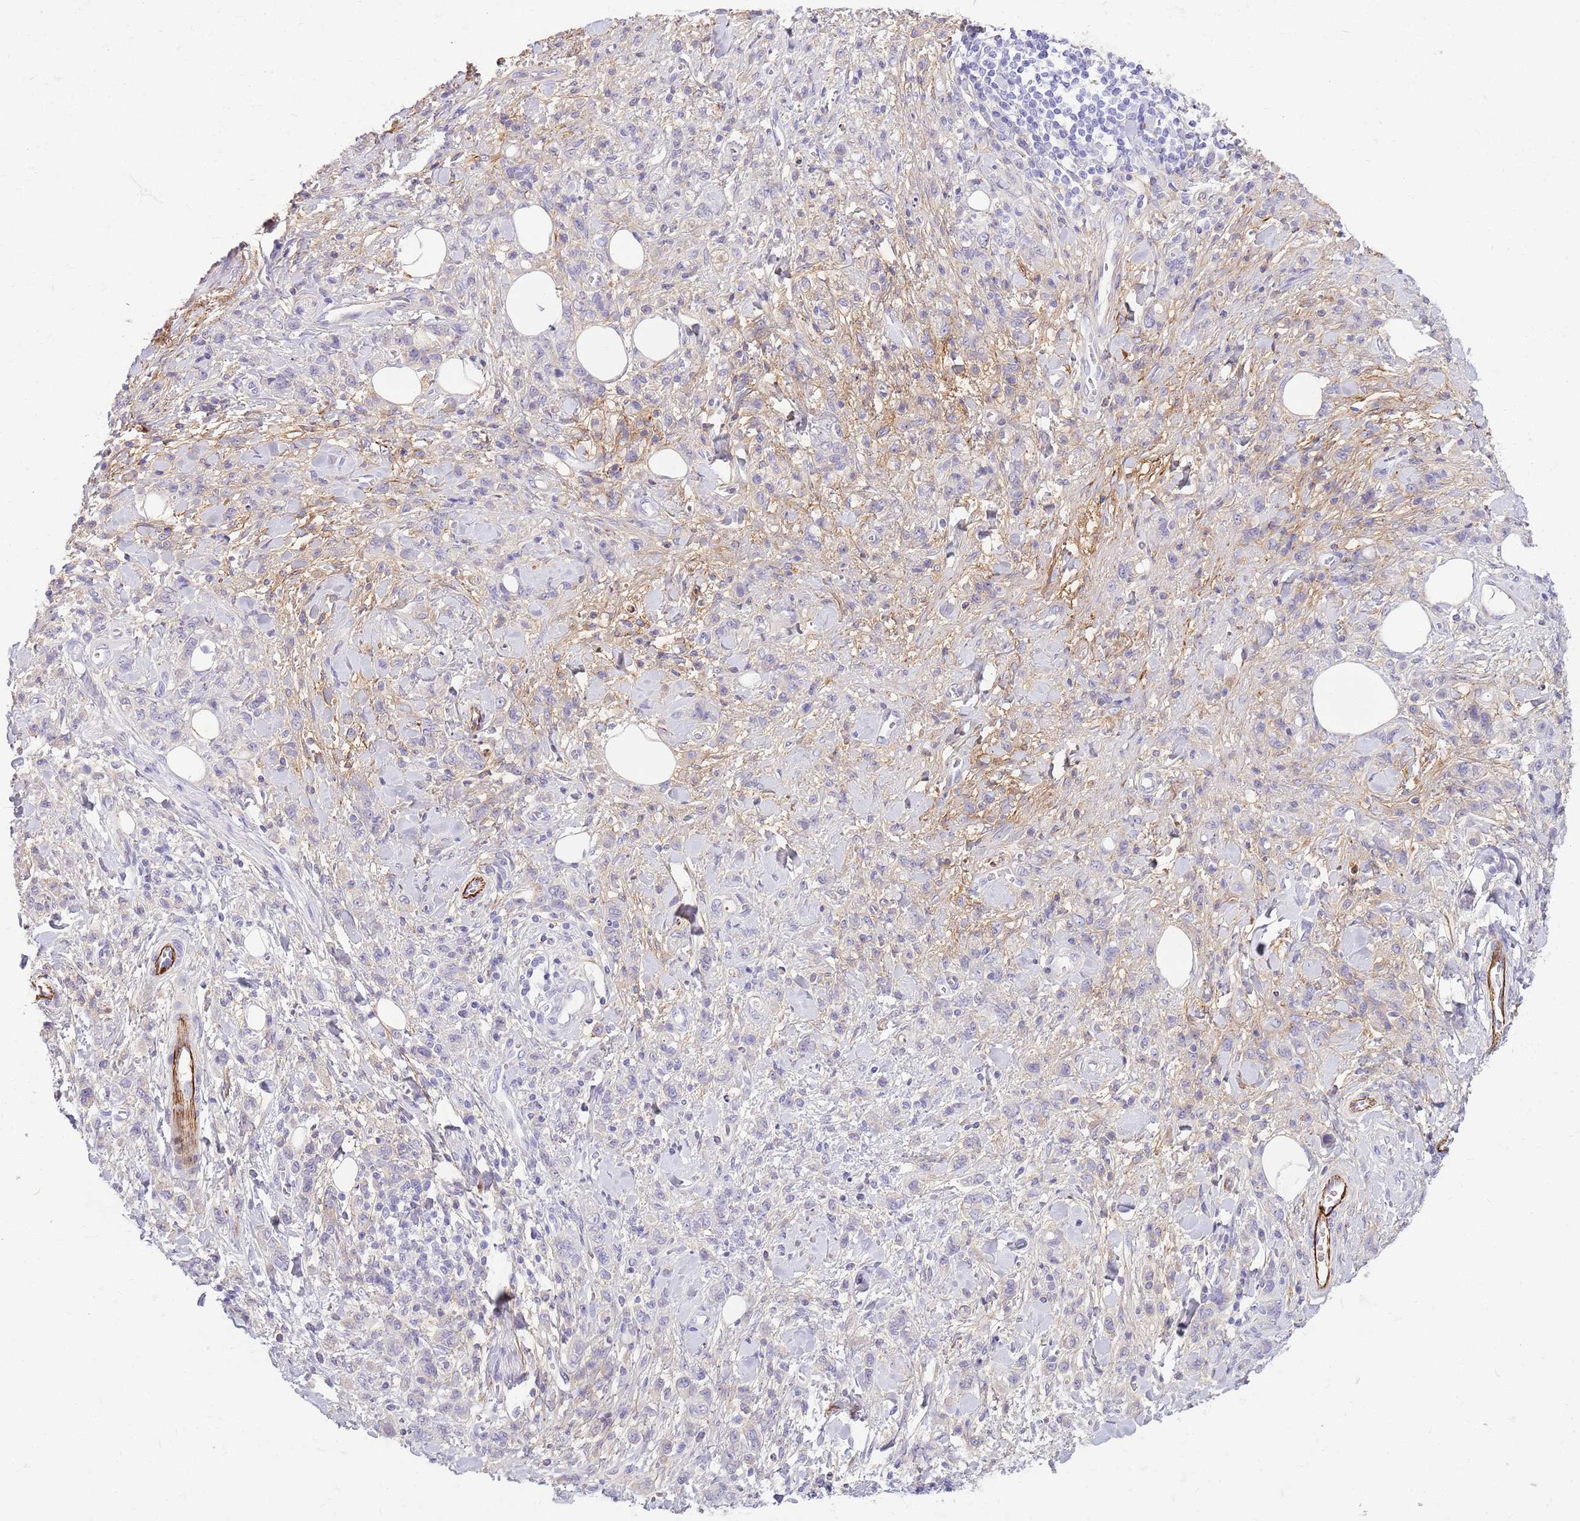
{"staining": {"intensity": "negative", "quantity": "none", "location": "none"}, "tissue": "stomach cancer", "cell_type": "Tumor cells", "image_type": "cancer", "snomed": [{"axis": "morphology", "description": "Adenocarcinoma, NOS"}, {"axis": "topography", "description": "Stomach"}], "caption": "Stomach cancer (adenocarcinoma) was stained to show a protein in brown. There is no significant expression in tumor cells. (Brightfield microscopy of DAB (3,3'-diaminobenzidine) immunohistochemistry at high magnification).", "gene": "LEPROTL1", "patient": {"sex": "male", "age": 77}}